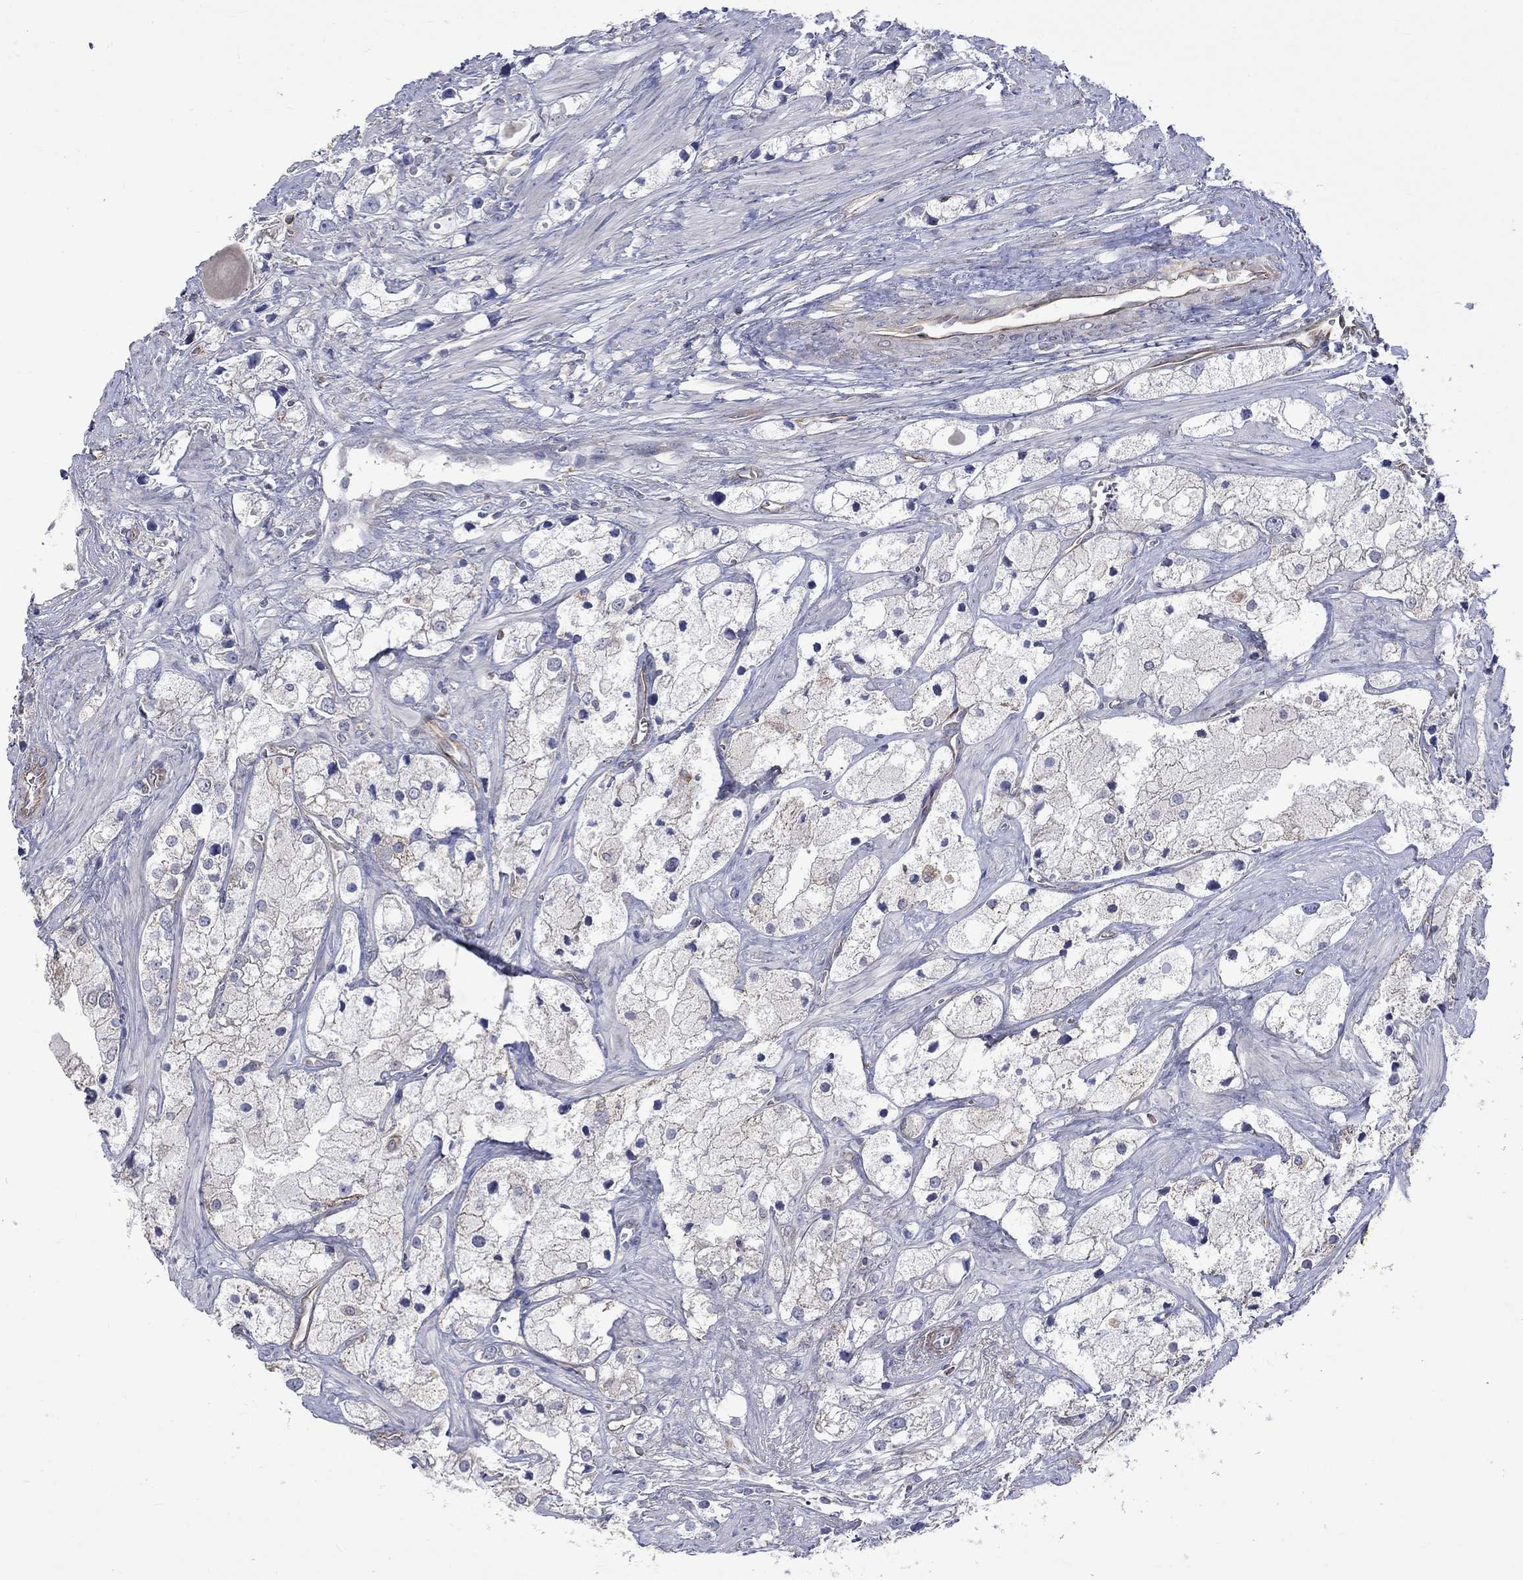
{"staining": {"intensity": "negative", "quantity": "none", "location": "none"}, "tissue": "prostate cancer", "cell_type": "Tumor cells", "image_type": "cancer", "snomed": [{"axis": "morphology", "description": "Adenocarcinoma, NOS"}, {"axis": "topography", "description": "Prostate and seminal vesicle, NOS"}, {"axis": "topography", "description": "Prostate"}], "caption": "Photomicrograph shows no protein expression in tumor cells of prostate cancer (adenocarcinoma) tissue.", "gene": "CAMKK2", "patient": {"sex": "male", "age": 79}}